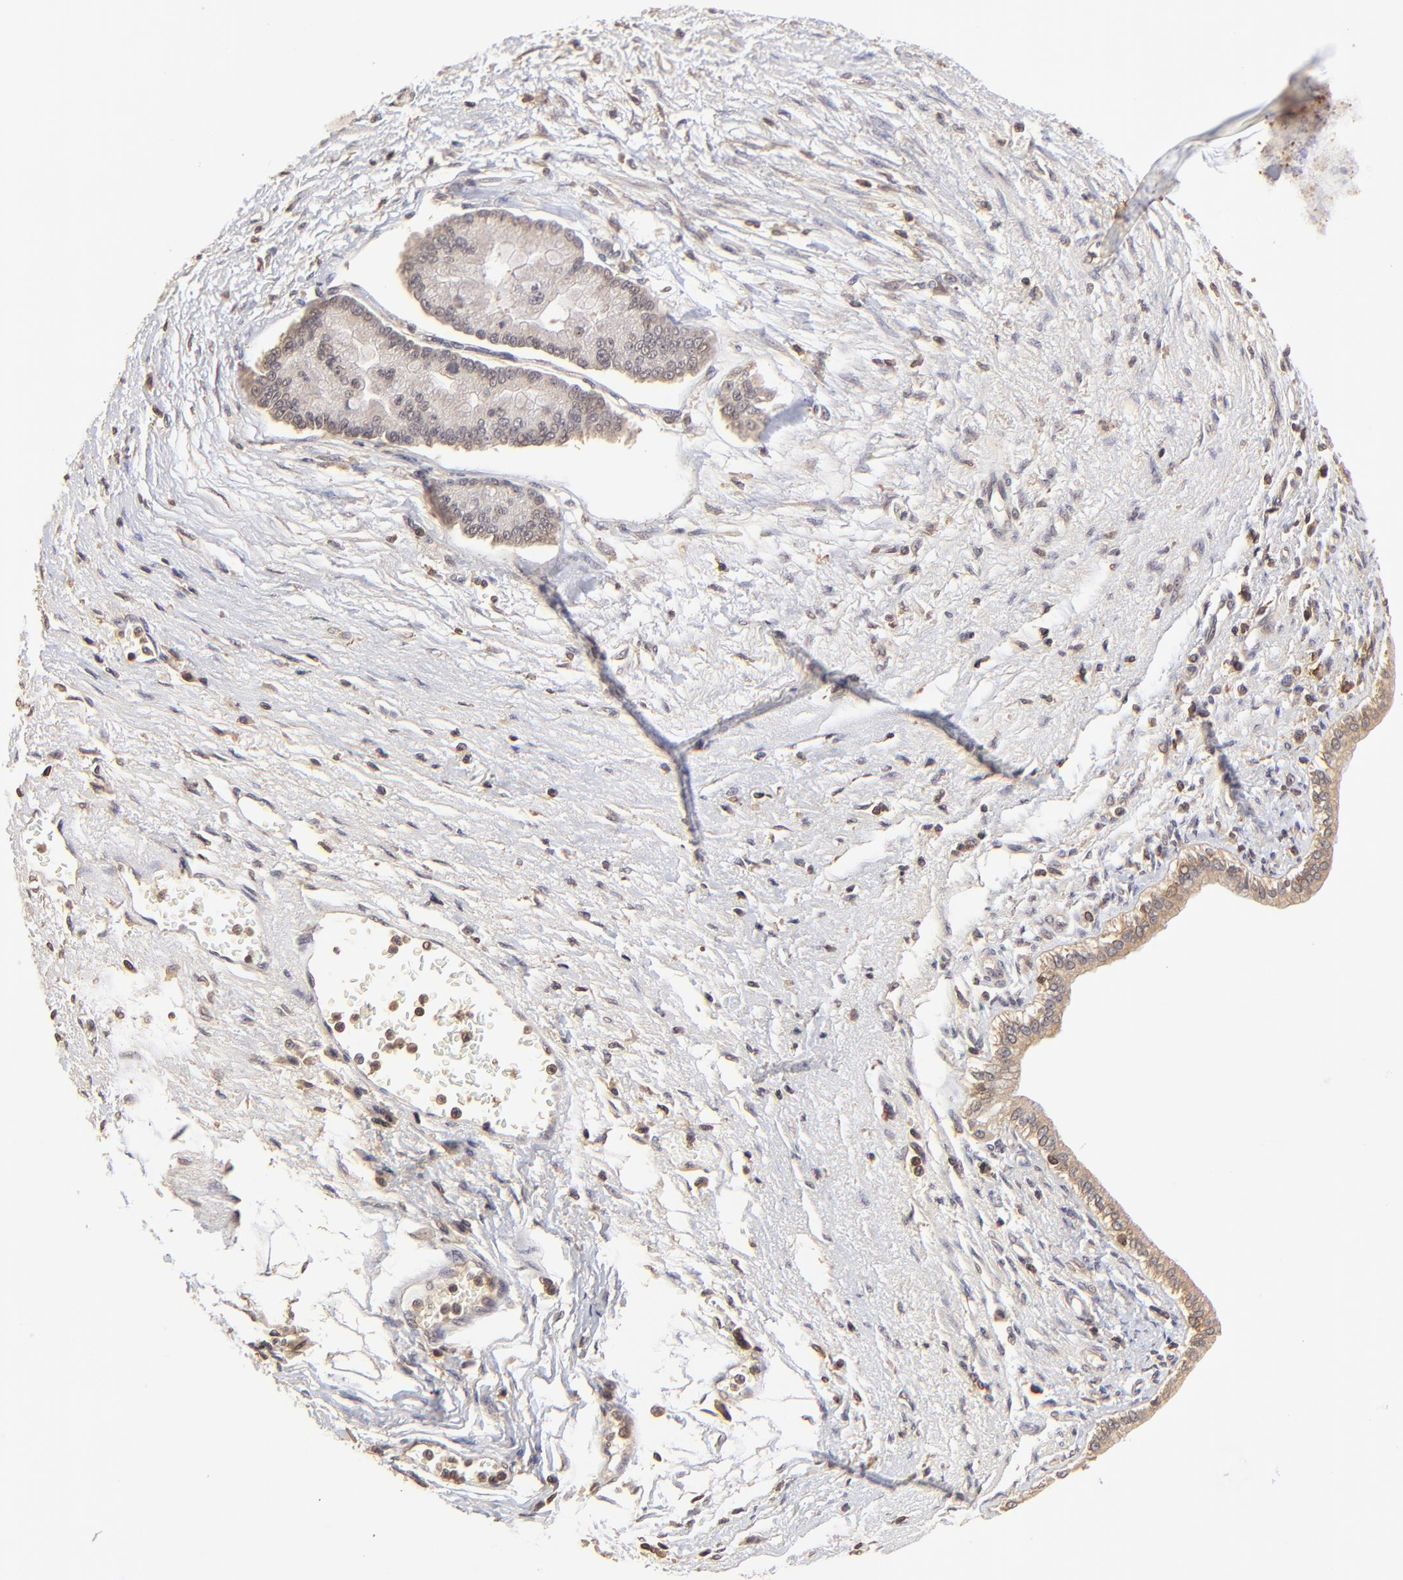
{"staining": {"intensity": "weak", "quantity": ">75%", "location": "cytoplasmic/membranous"}, "tissue": "liver cancer", "cell_type": "Tumor cells", "image_type": "cancer", "snomed": [{"axis": "morphology", "description": "Cholangiocarcinoma"}, {"axis": "topography", "description": "Liver"}], "caption": "The histopathology image exhibits staining of liver cholangiocarcinoma, revealing weak cytoplasmic/membranous protein expression (brown color) within tumor cells.", "gene": "STON2", "patient": {"sex": "female", "age": 79}}